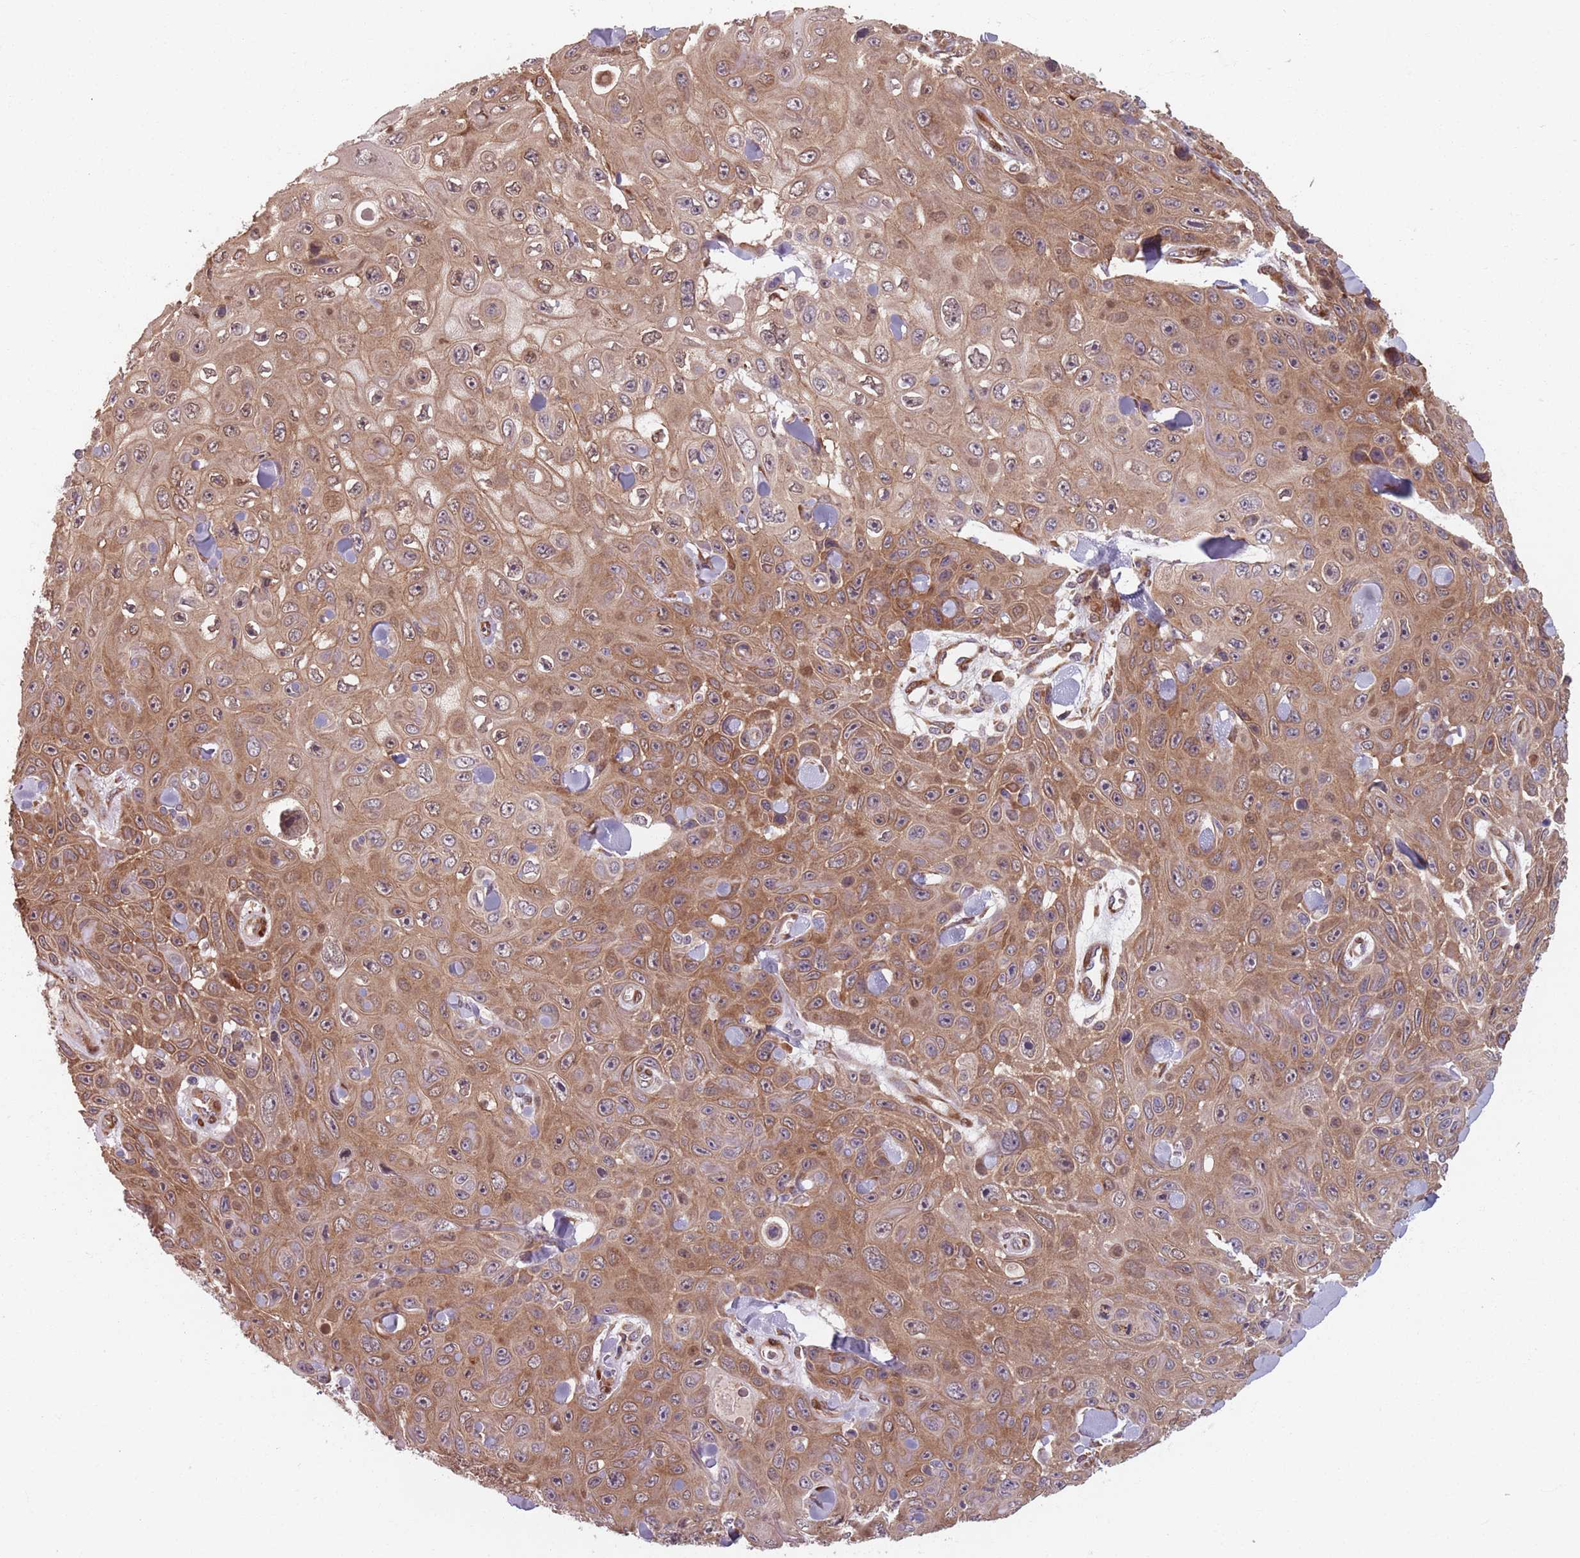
{"staining": {"intensity": "moderate", "quantity": ">75%", "location": "cytoplasmic/membranous"}, "tissue": "skin cancer", "cell_type": "Tumor cells", "image_type": "cancer", "snomed": [{"axis": "morphology", "description": "Squamous cell carcinoma, NOS"}, {"axis": "topography", "description": "Skin"}], "caption": "Moderate cytoplasmic/membranous positivity for a protein is present in about >75% of tumor cells of skin cancer (squamous cell carcinoma) using immunohistochemistry.", "gene": "NOTCH3", "patient": {"sex": "male", "age": 82}}